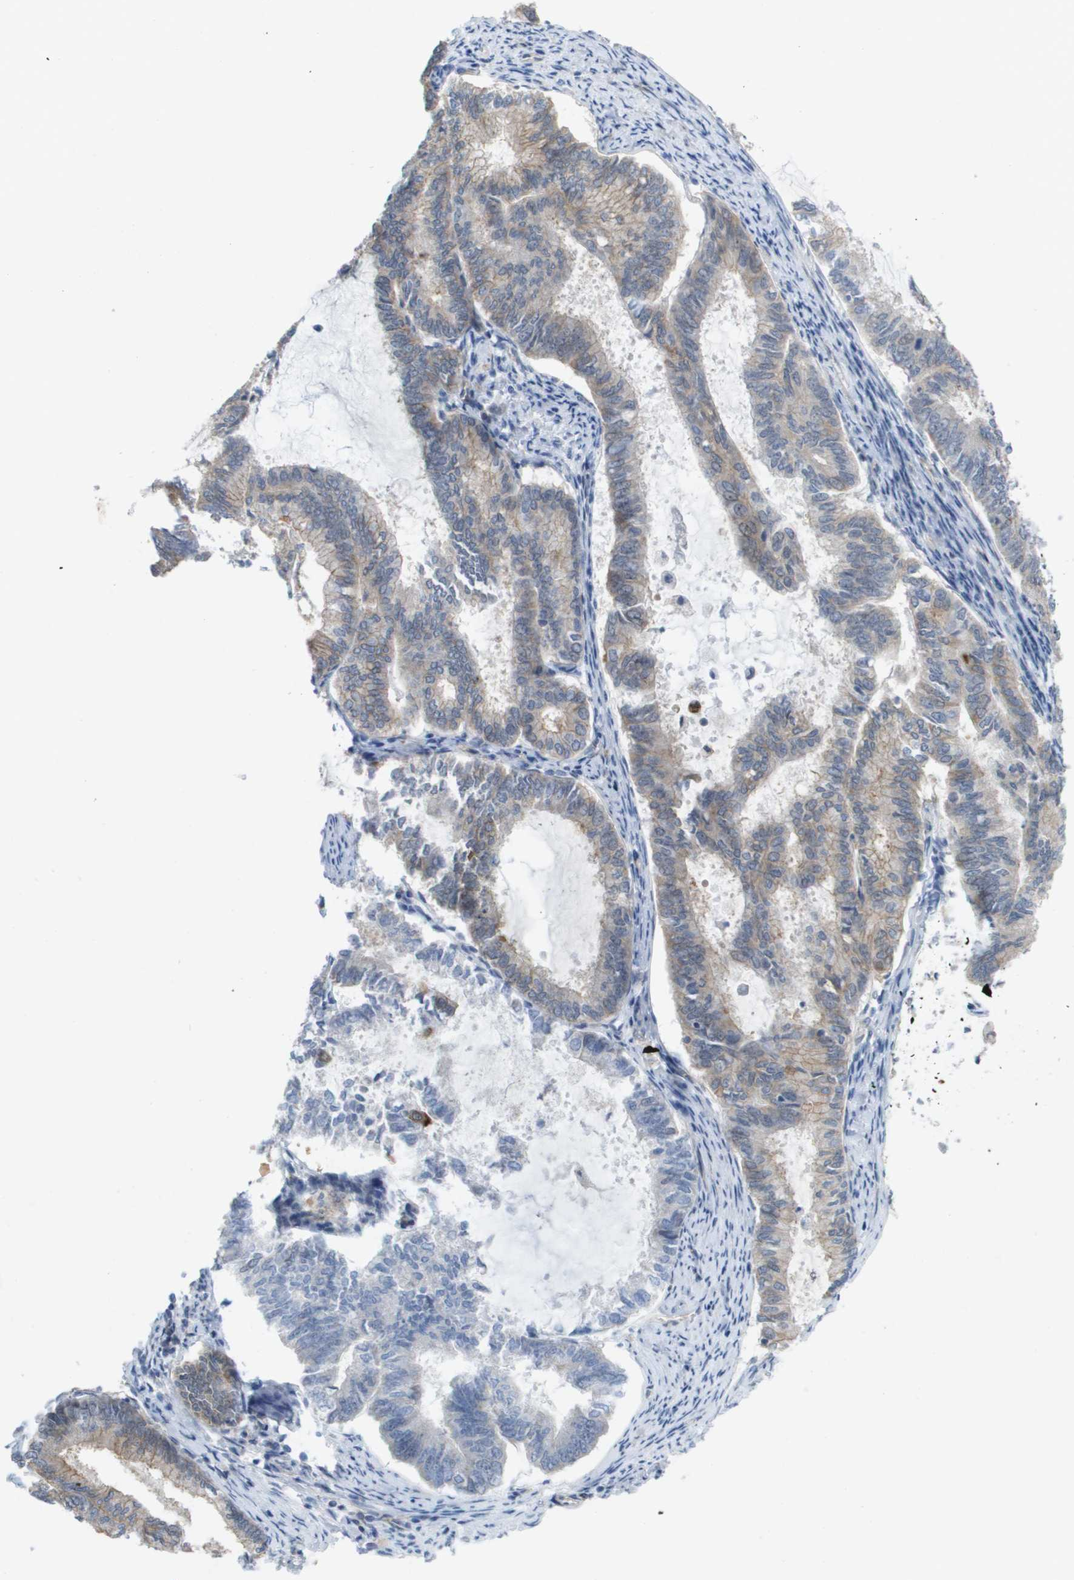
{"staining": {"intensity": "weak", "quantity": "<25%", "location": "cytoplasmic/membranous"}, "tissue": "endometrial cancer", "cell_type": "Tumor cells", "image_type": "cancer", "snomed": [{"axis": "morphology", "description": "Adenocarcinoma, NOS"}, {"axis": "topography", "description": "Endometrium"}], "caption": "The photomicrograph exhibits no significant expression in tumor cells of adenocarcinoma (endometrial).", "gene": "MTARC2", "patient": {"sex": "female", "age": 86}}